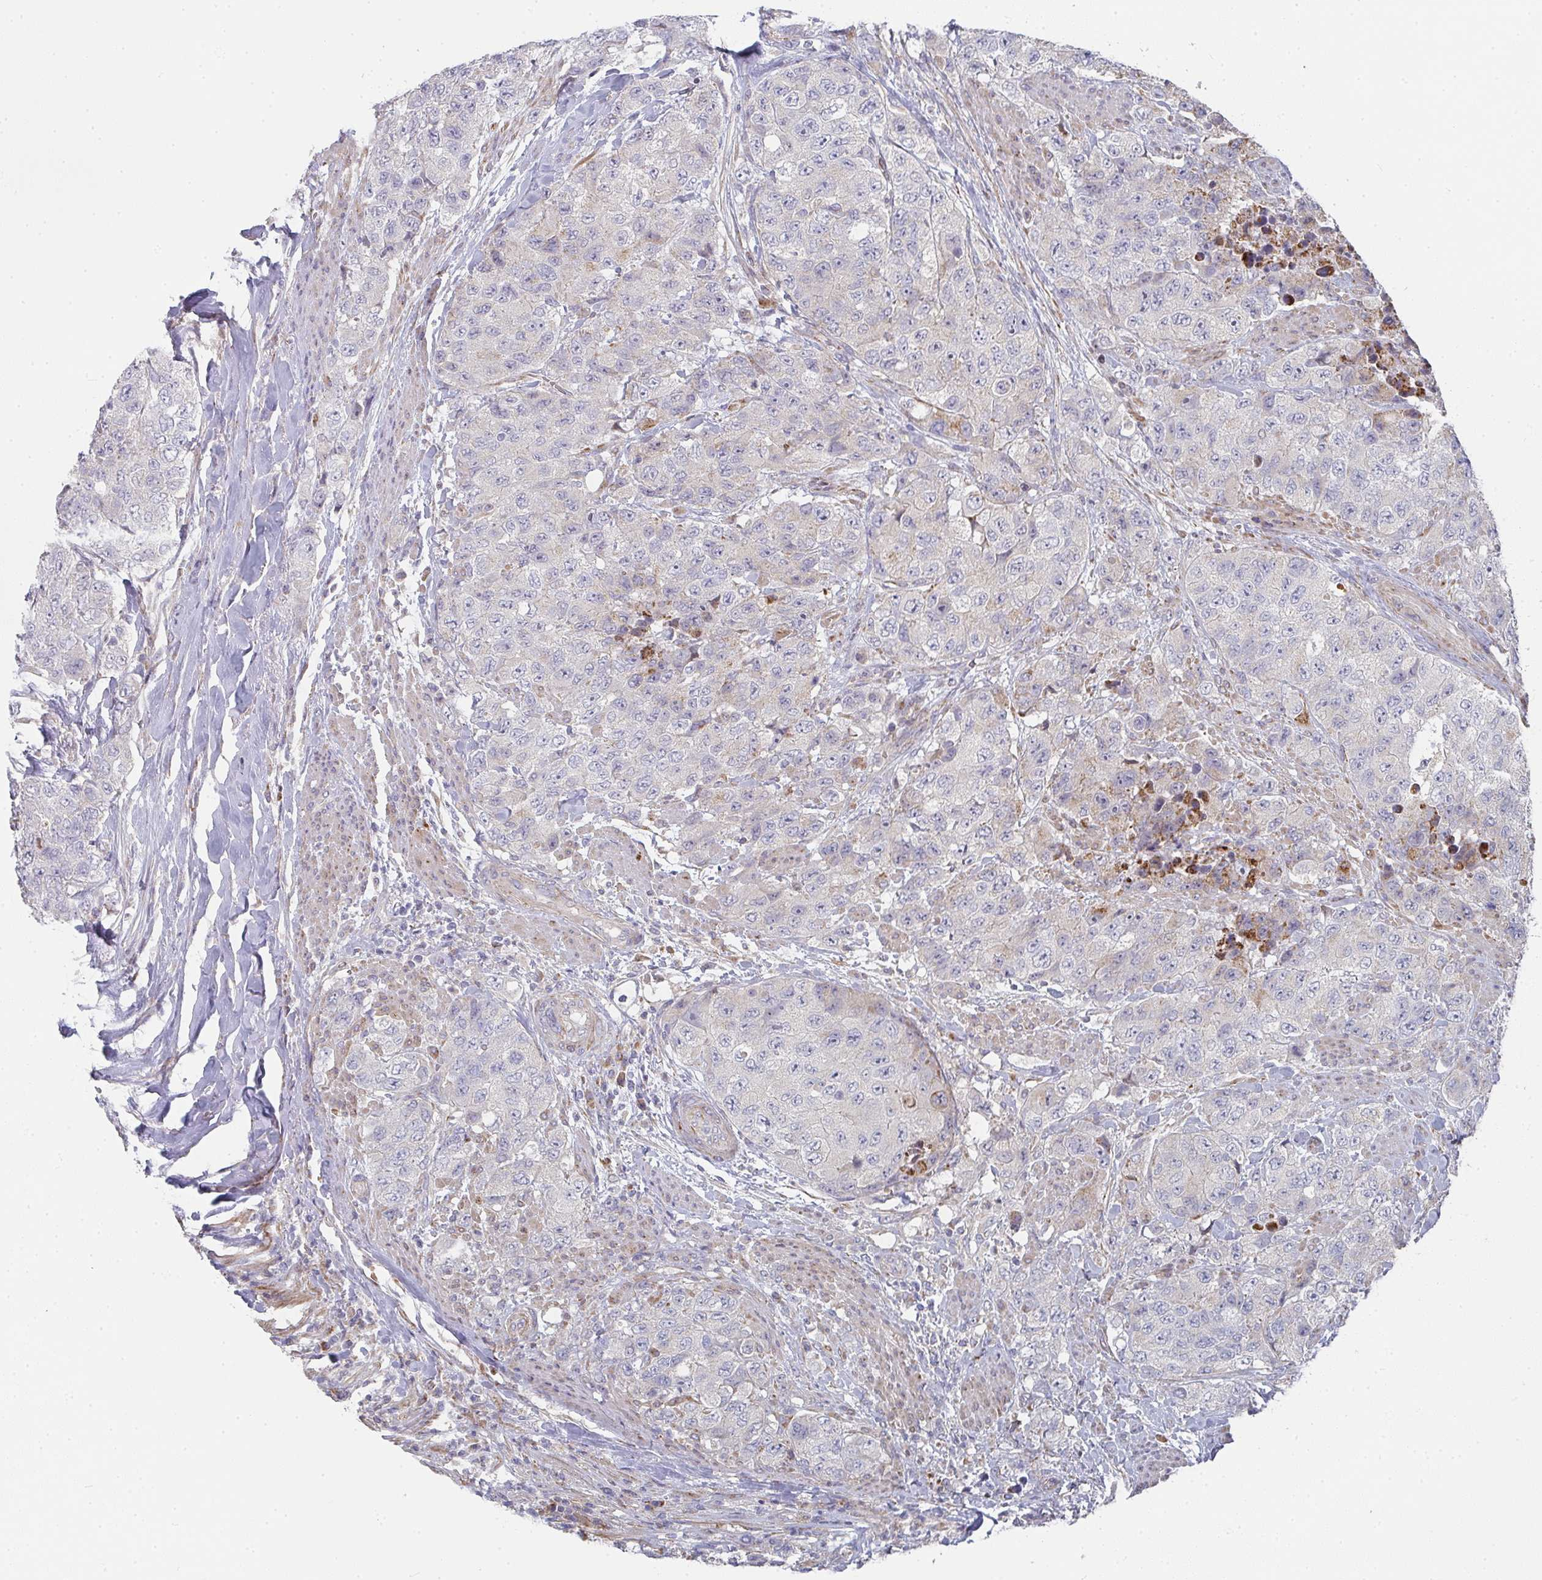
{"staining": {"intensity": "weak", "quantity": "<25%", "location": "cytoplasmic/membranous"}, "tissue": "urothelial cancer", "cell_type": "Tumor cells", "image_type": "cancer", "snomed": [{"axis": "morphology", "description": "Urothelial carcinoma, High grade"}, {"axis": "topography", "description": "Urinary bladder"}], "caption": "A high-resolution histopathology image shows immunohistochemistry staining of urothelial carcinoma (high-grade), which reveals no significant expression in tumor cells.", "gene": "RHEBL1", "patient": {"sex": "female", "age": 78}}